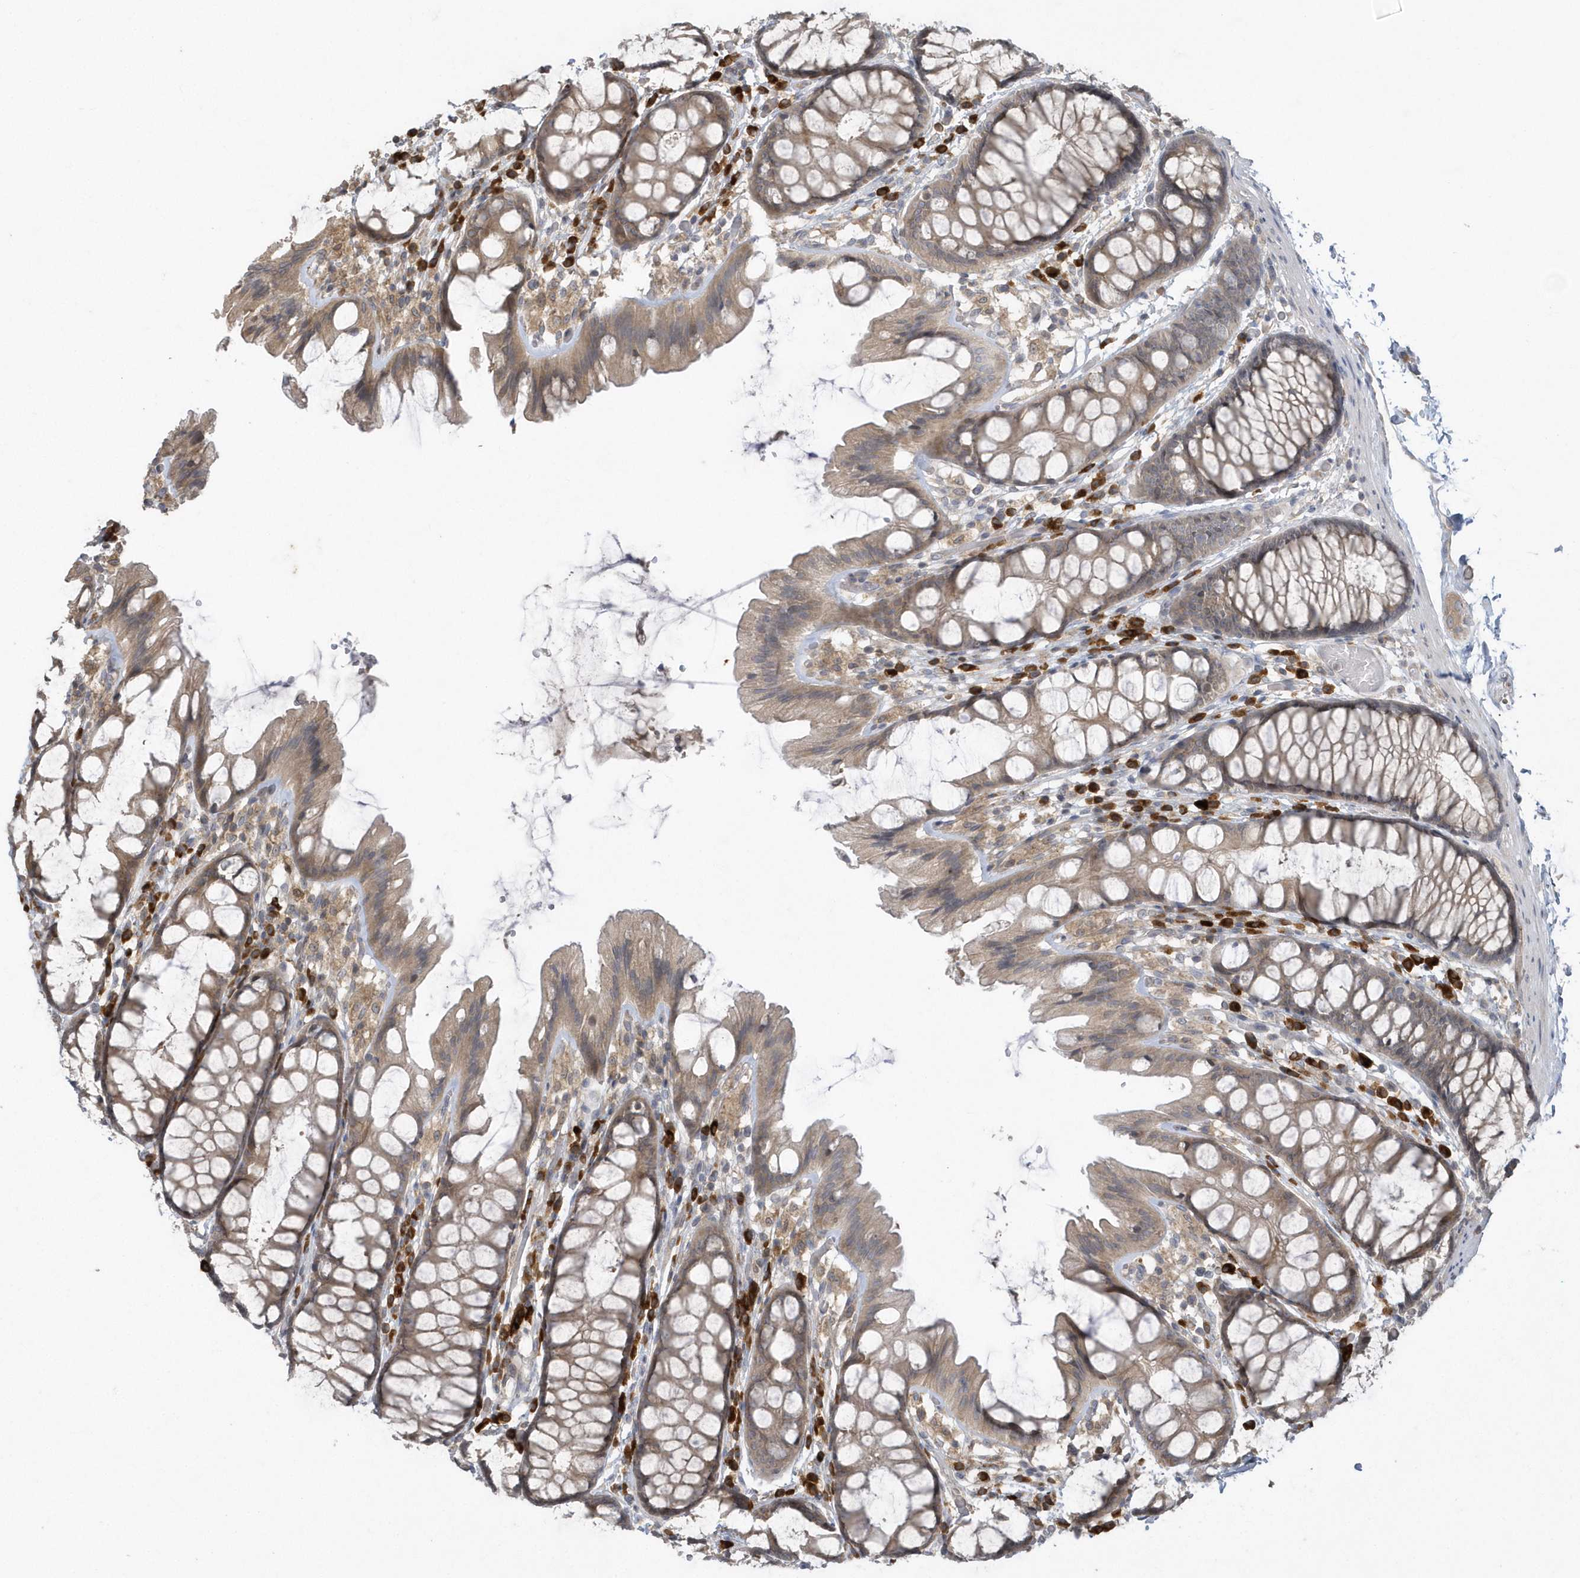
{"staining": {"intensity": "negative", "quantity": "none", "location": "none"}, "tissue": "colon", "cell_type": "Endothelial cells", "image_type": "normal", "snomed": [{"axis": "morphology", "description": "Normal tissue, NOS"}, {"axis": "topography", "description": "Colon"}], "caption": "An immunohistochemistry (IHC) micrograph of unremarkable colon is shown. There is no staining in endothelial cells of colon. (IHC, brightfield microscopy, high magnification).", "gene": "HERPUD1", "patient": {"sex": "male", "age": 47}}